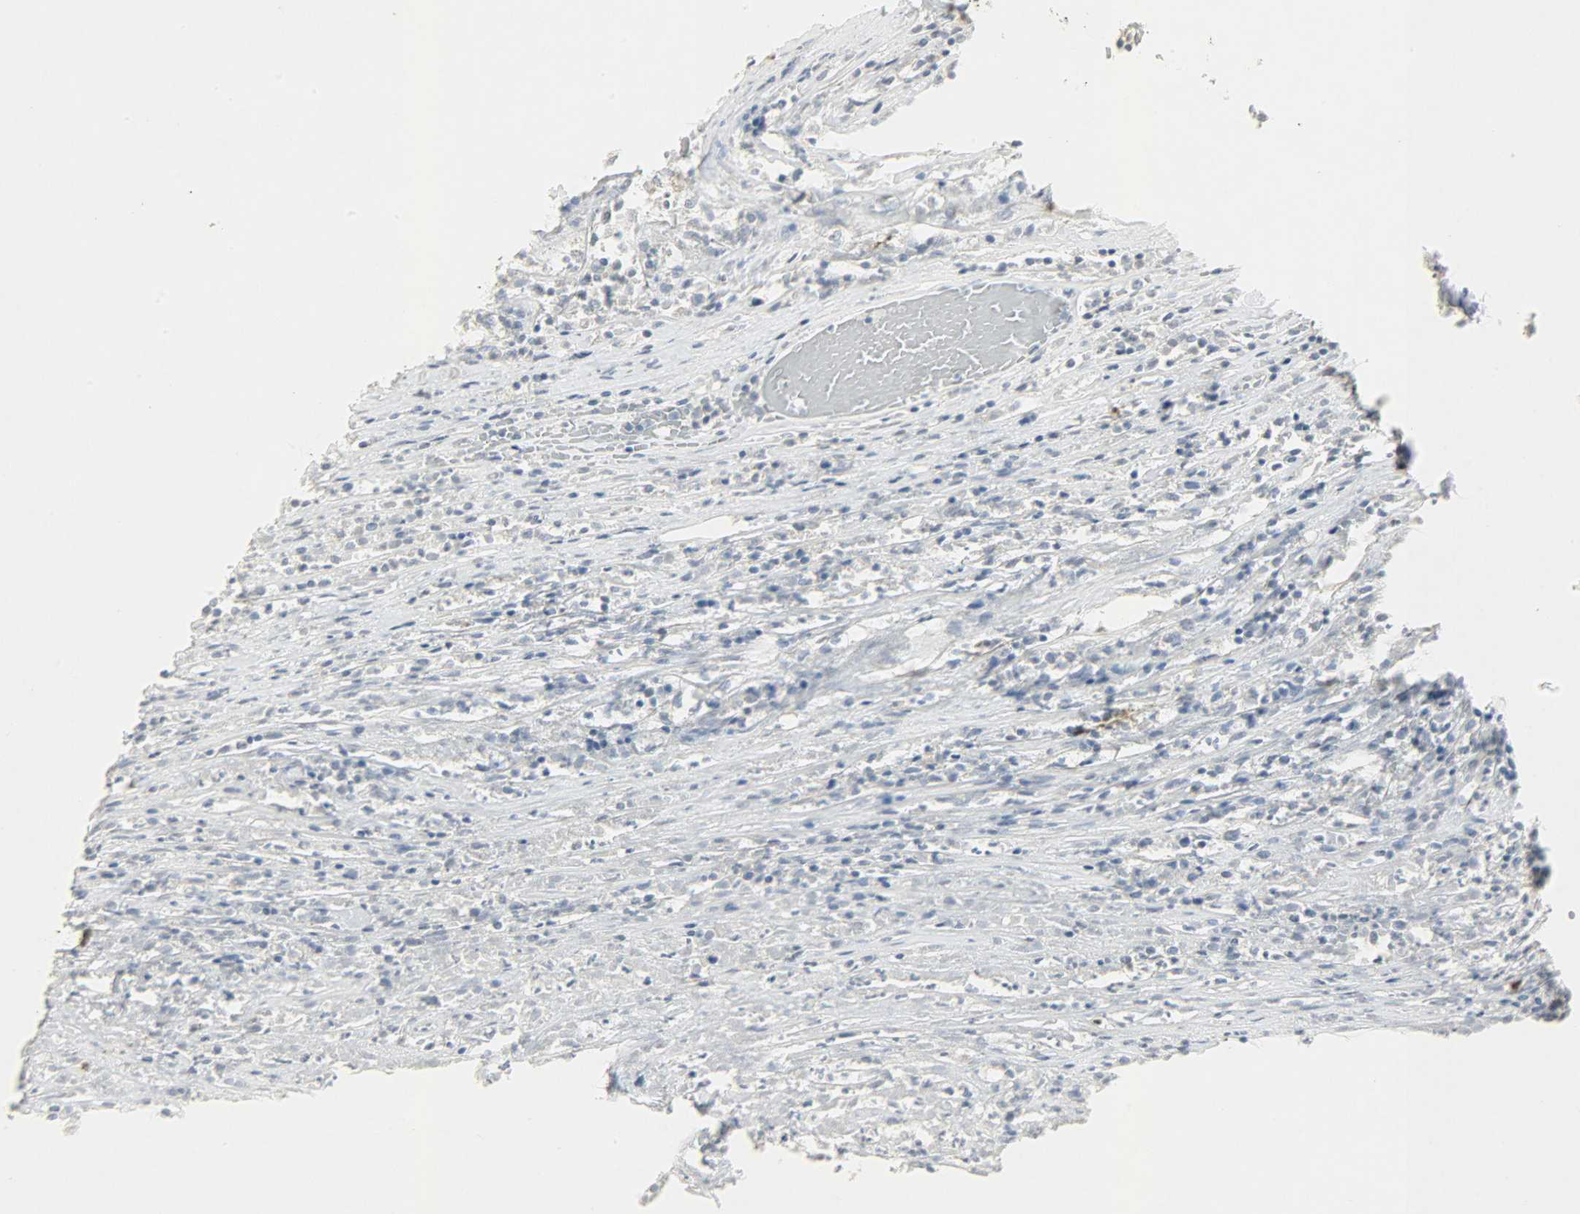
{"staining": {"intensity": "negative", "quantity": "none", "location": "none"}, "tissue": "lymphoma", "cell_type": "Tumor cells", "image_type": "cancer", "snomed": [{"axis": "morphology", "description": "Malignant lymphoma, non-Hodgkin's type, High grade"}, {"axis": "topography", "description": "Lymph node"}], "caption": "An immunohistochemistry (IHC) micrograph of malignant lymphoma, non-Hodgkin's type (high-grade) is shown. There is no staining in tumor cells of malignant lymphoma, non-Hodgkin's type (high-grade).", "gene": "CAMK4", "patient": {"sex": "female", "age": 73}}